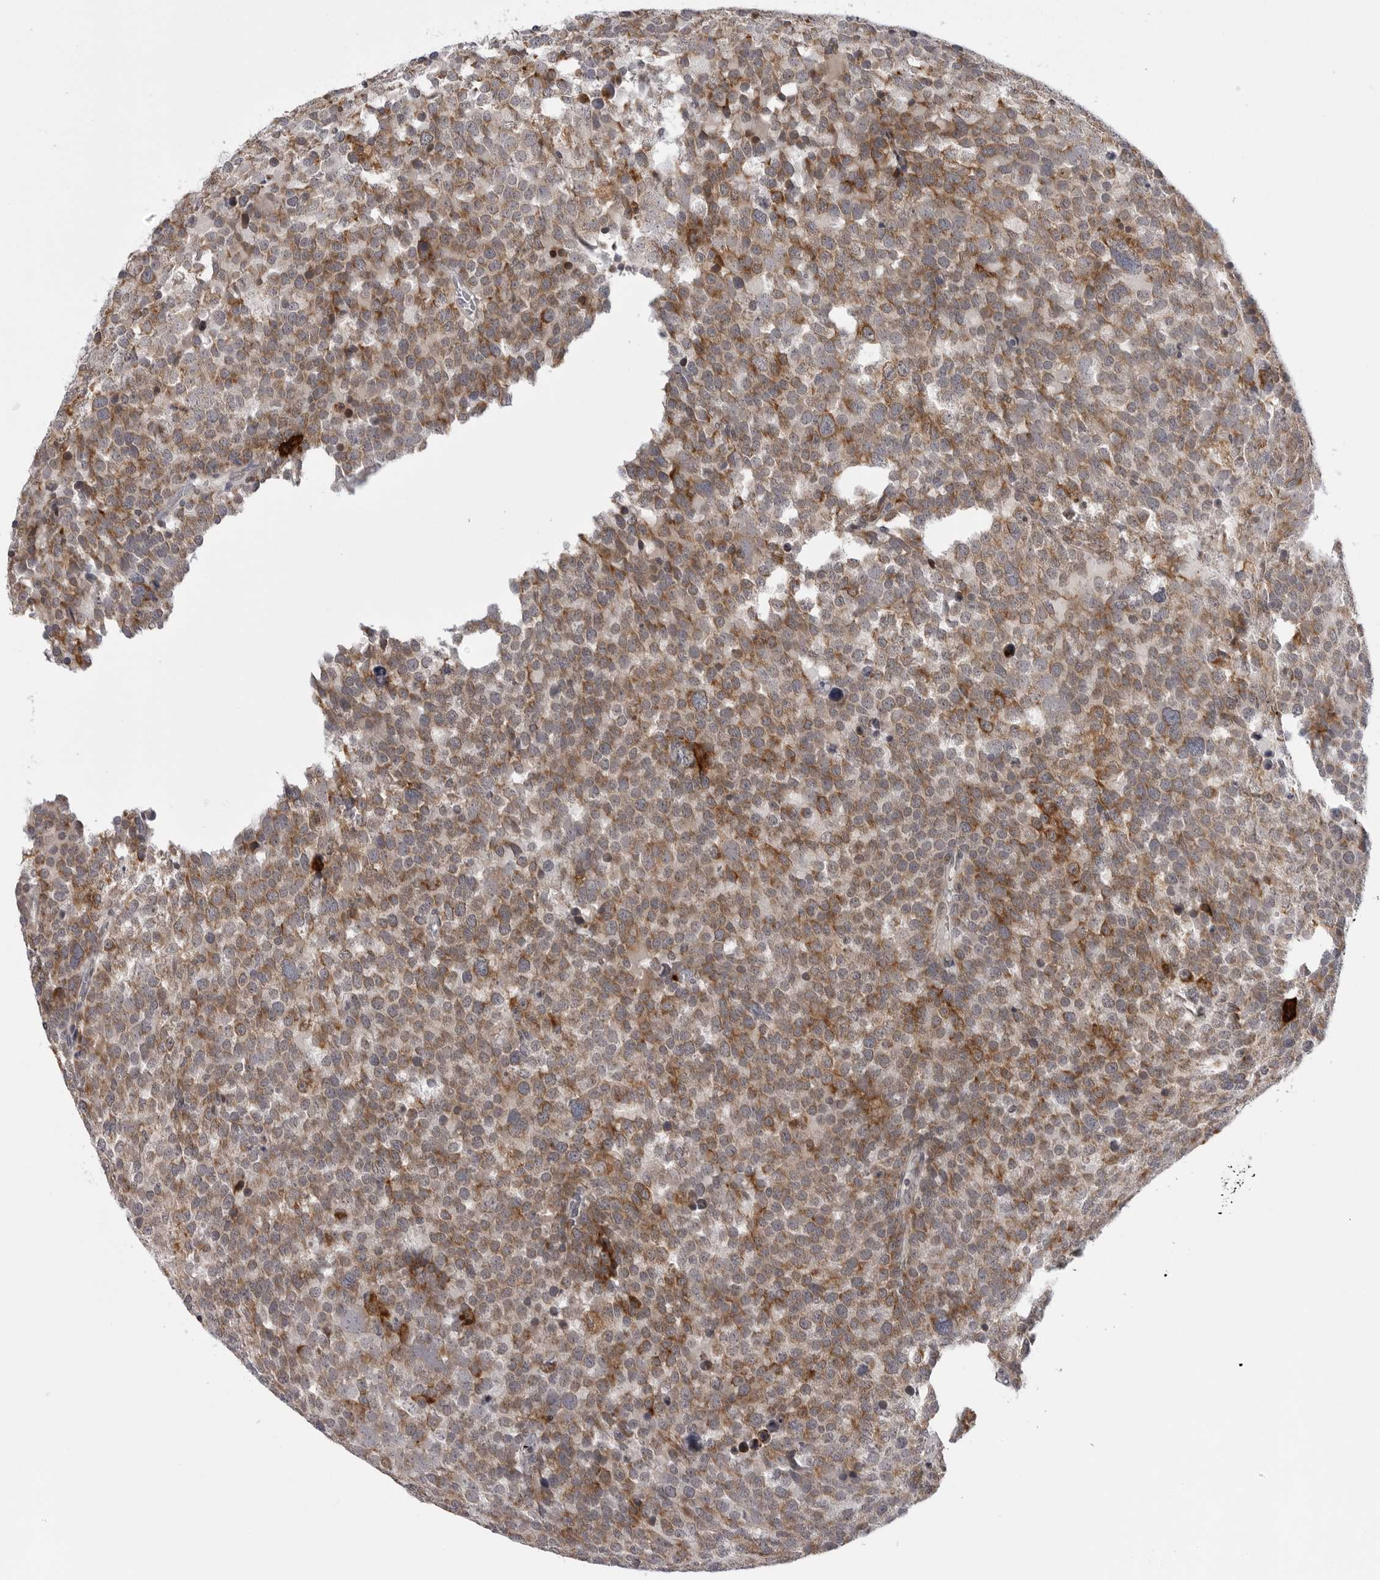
{"staining": {"intensity": "moderate", "quantity": ">75%", "location": "cytoplasmic/membranous"}, "tissue": "testis cancer", "cell_type": "Tumor cells", "image_type": "cancer", "snomed": [{"axis": "morphology", "description": "Seminoma, NOS"}, {"axis": "topography", "description": "Testis"}], "caption": "Immunohistochemical staining of testis seminoma shows medium levels of moderate cytoplasmic/membranous protein positivity in about >75% of tumor cells. The staining was performed using DAB, with brown indicating positive protein expression. Nuclei are stained blue with hematoxylin.", "gene": "CDK20", "patient": {"sex": "male", "age": 71}}